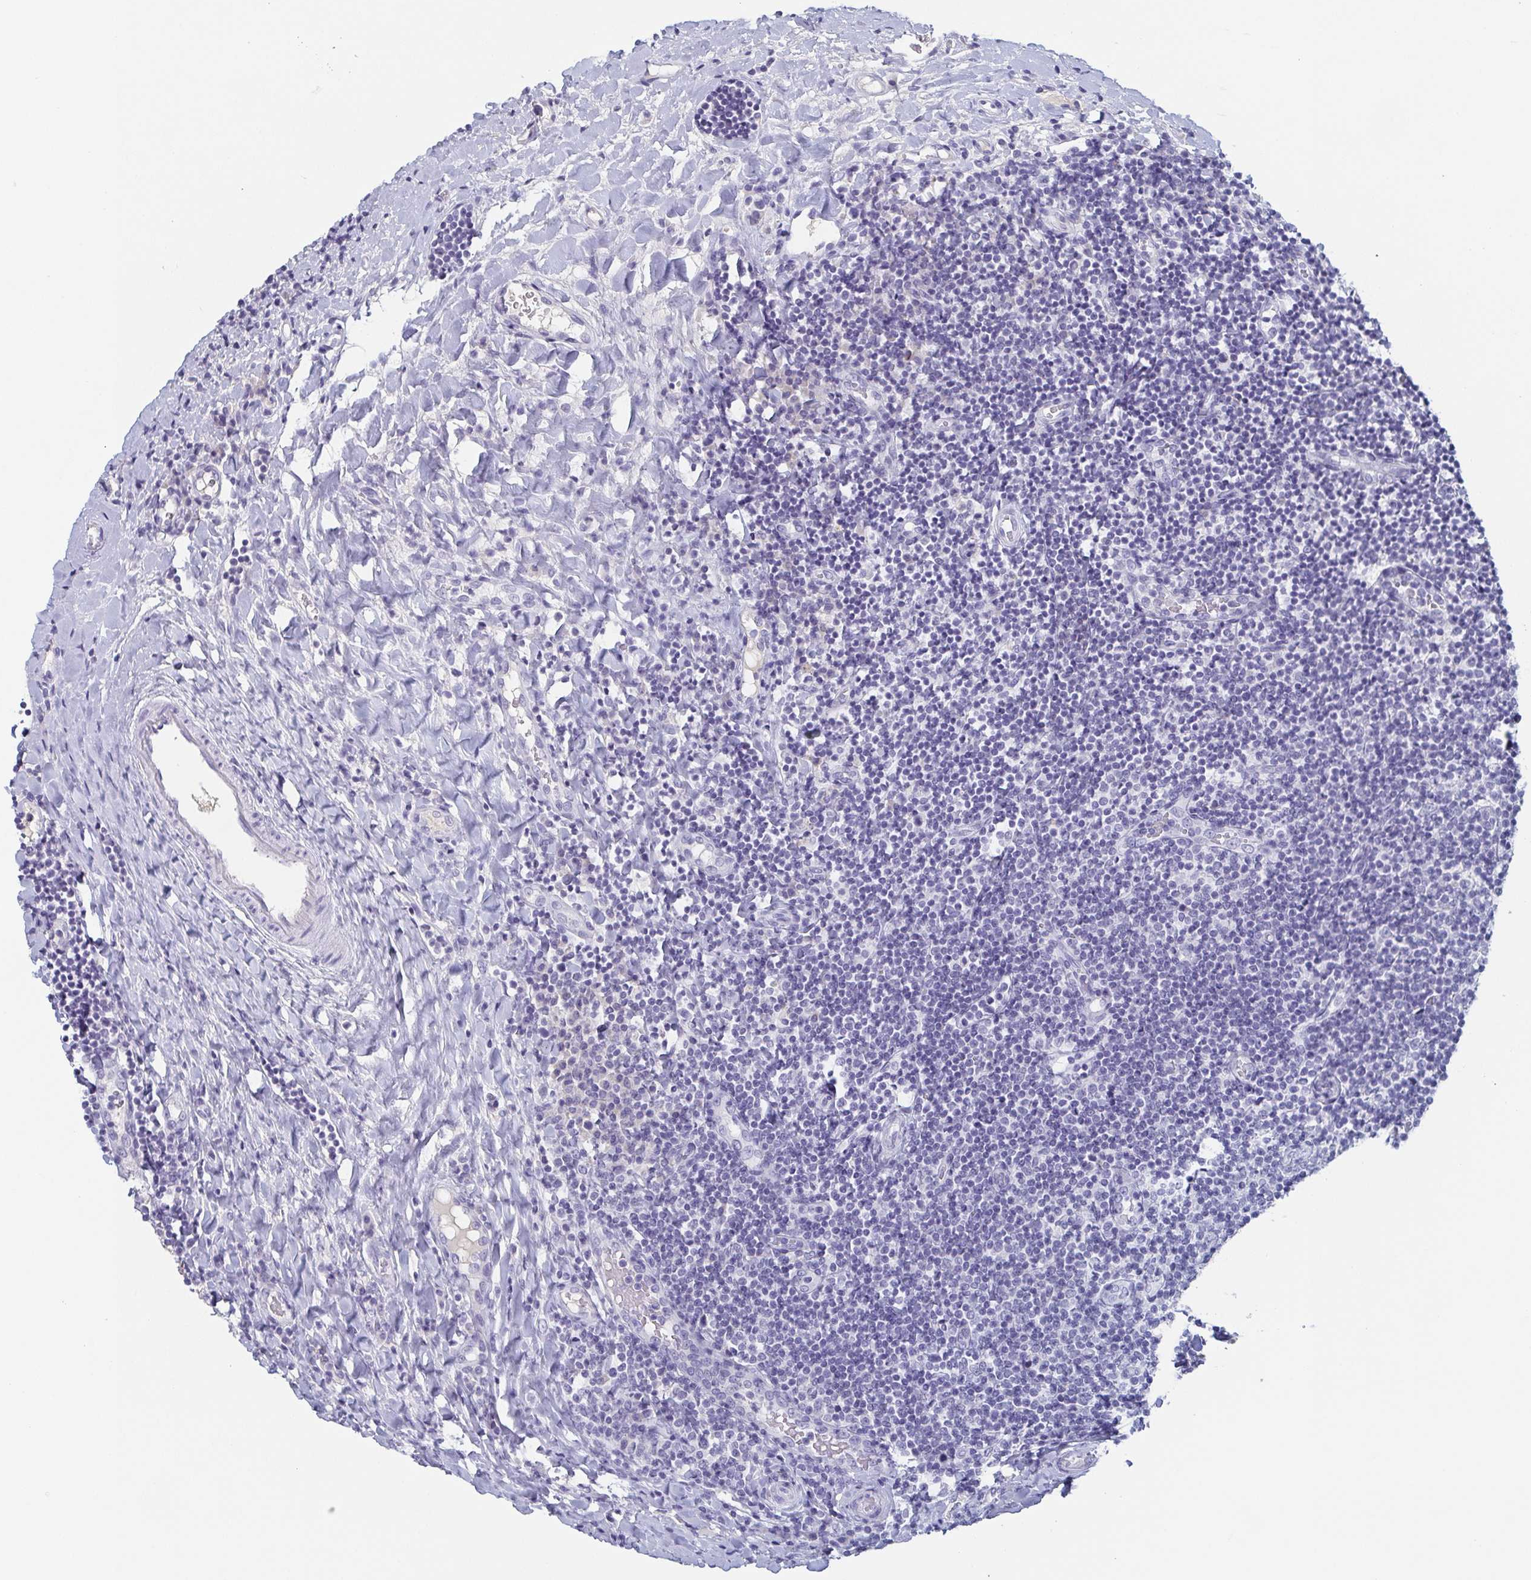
{"staining": {"intensity": "negative", "quantity": "none", "location": "none"}, "tissue": "tonsil", "cell_type": "Germinal center cells", "image_type": "normal", "snomed": [{"axis": "morphology", "description": "Normal tissue, NOS"}, {"axis": "topography", "description": "Tonsil"}], "caption": "Protein analysis of unremarkable tonsil shows no significant staining in germinal center cells. (DAB (3,3'-diaminobenzidine) immunohistochemistry visualized using brightfield microscopy, high magnification).", "gene": "ITLN1", "patient": {"sex": "female", "age": 10}}